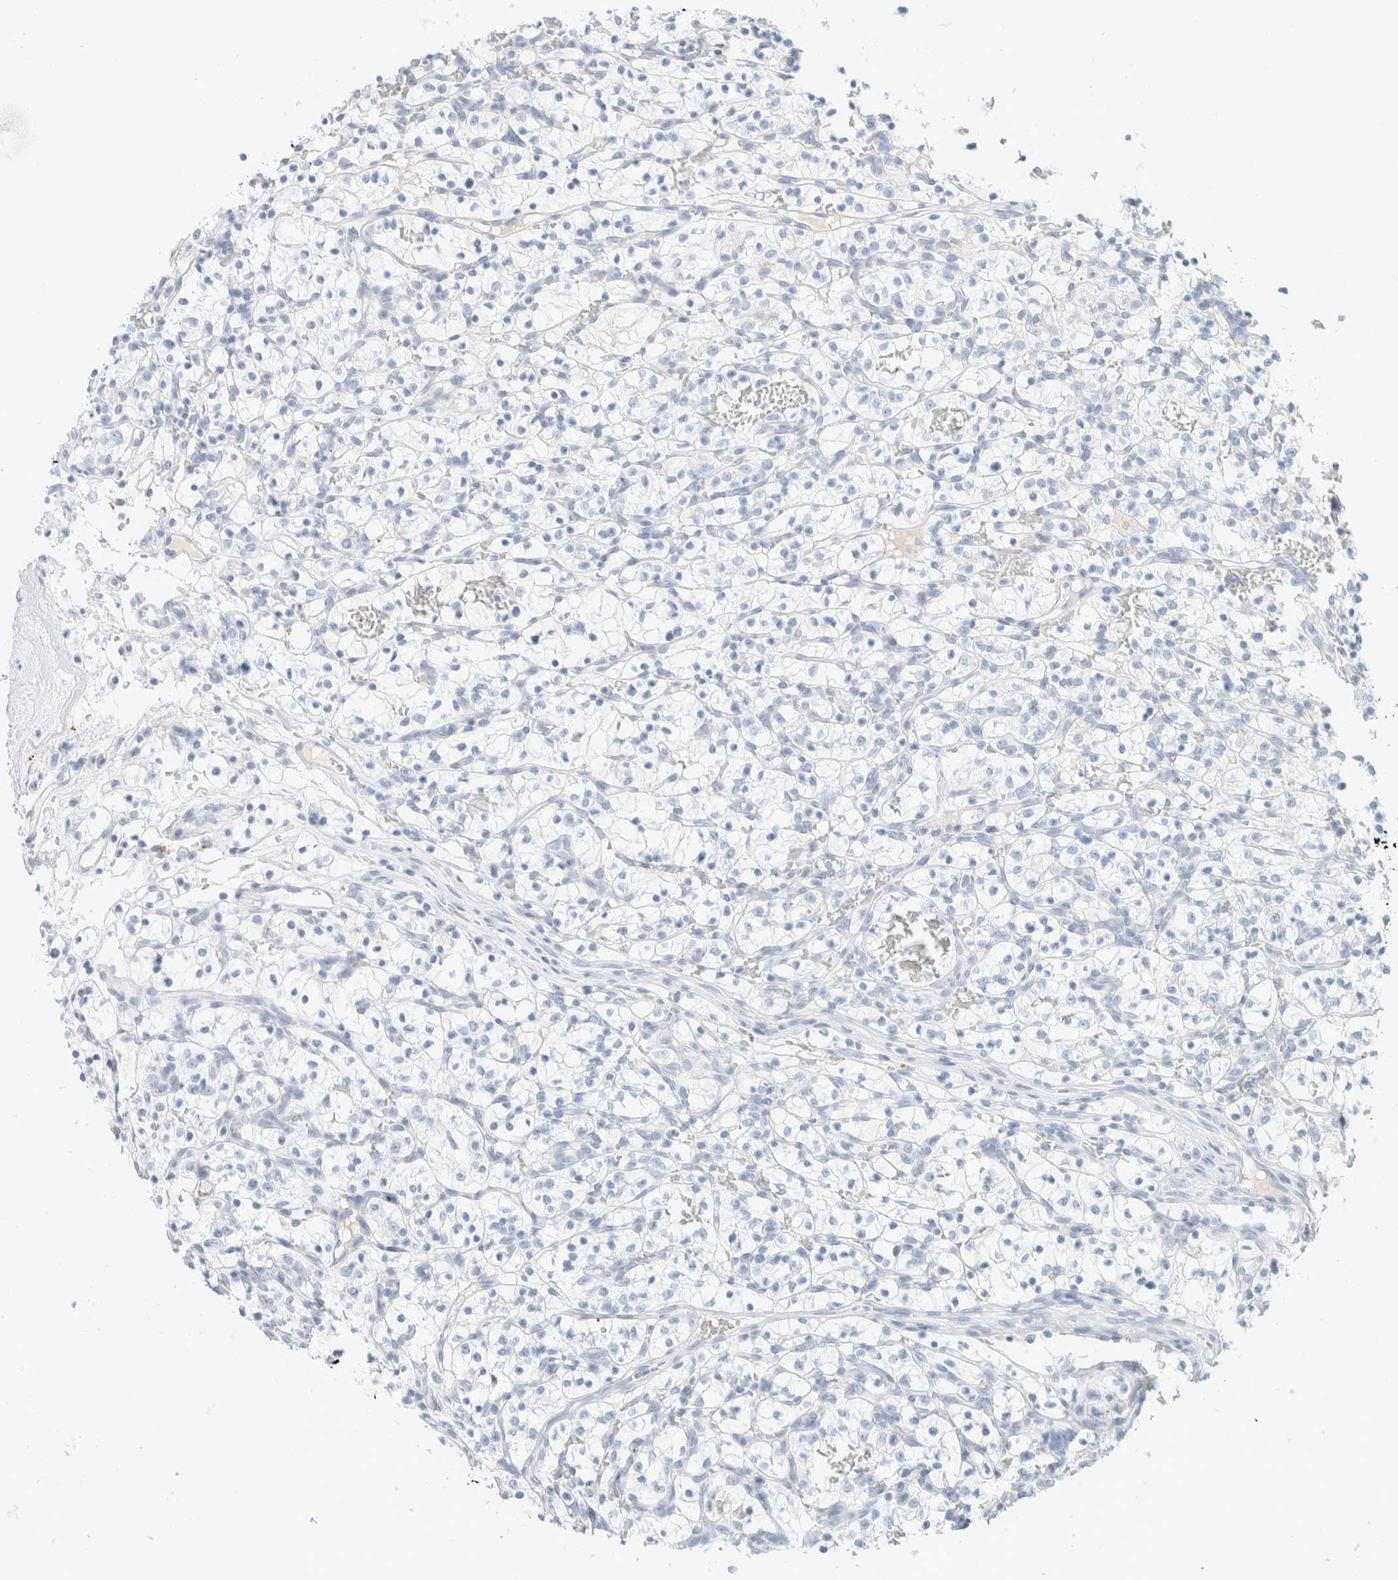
{"staining": {"intensity": "negative", "quantity": "none", "location": "none"}, "tissue": "renal cancer", "cell_type": "Tumor cells", "image_type": "cancer", "snomed": [{"axis": "morphology", "description": "Adenocarcinoma, NOS"}, {"axis": "topography", "description": "Kidney"}], "caption": "The histopathology image shows no significant expression in tumor cells of adenocarcinoma (renal).", "gene": "CPQ", "patient": {"sex": "female", "age": 57}}